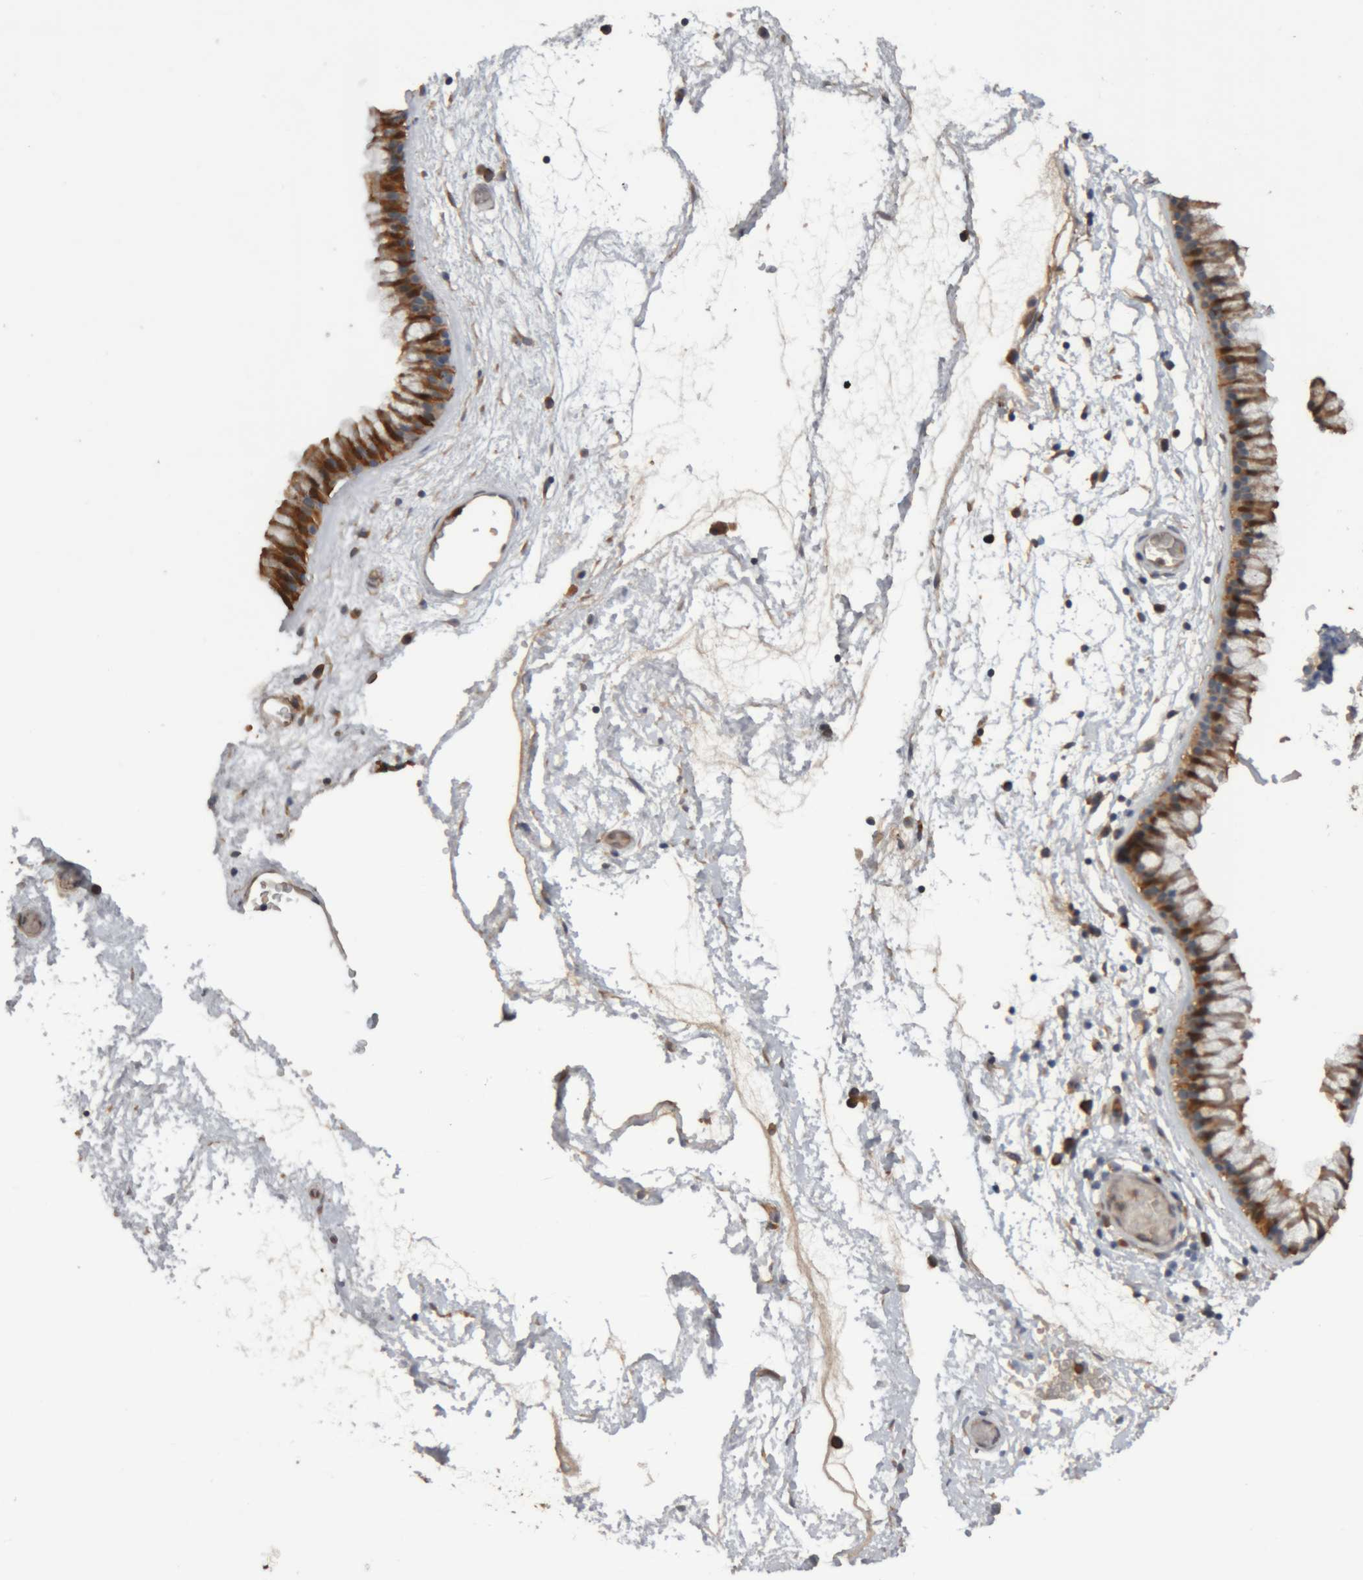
{"staining": {"intensity": "moderate", "quantity": ">75%", "location": "cytoplasmic/membranous,nuclear"}, "tissue": "nasopharynx", "cell_type": "Respiratory epithelial cells", "image_type": "normal", "snomed": [{"axis": "morphology", "description": "Normal tissue, NOS"}, {"axis": "morphology", "description": "Inflammation, NOS"}, {"axis": "topography", "description": "Nasopharynx"}], "caption": "A histopathology image of human nasopharynx stained for a protein demonstrates moderate cytoplasmic/membranous,nuclear brown staining in respiratory epithelial cells.", "gene": "TMED7", "patient": {"sex": "male", "age": 48}}